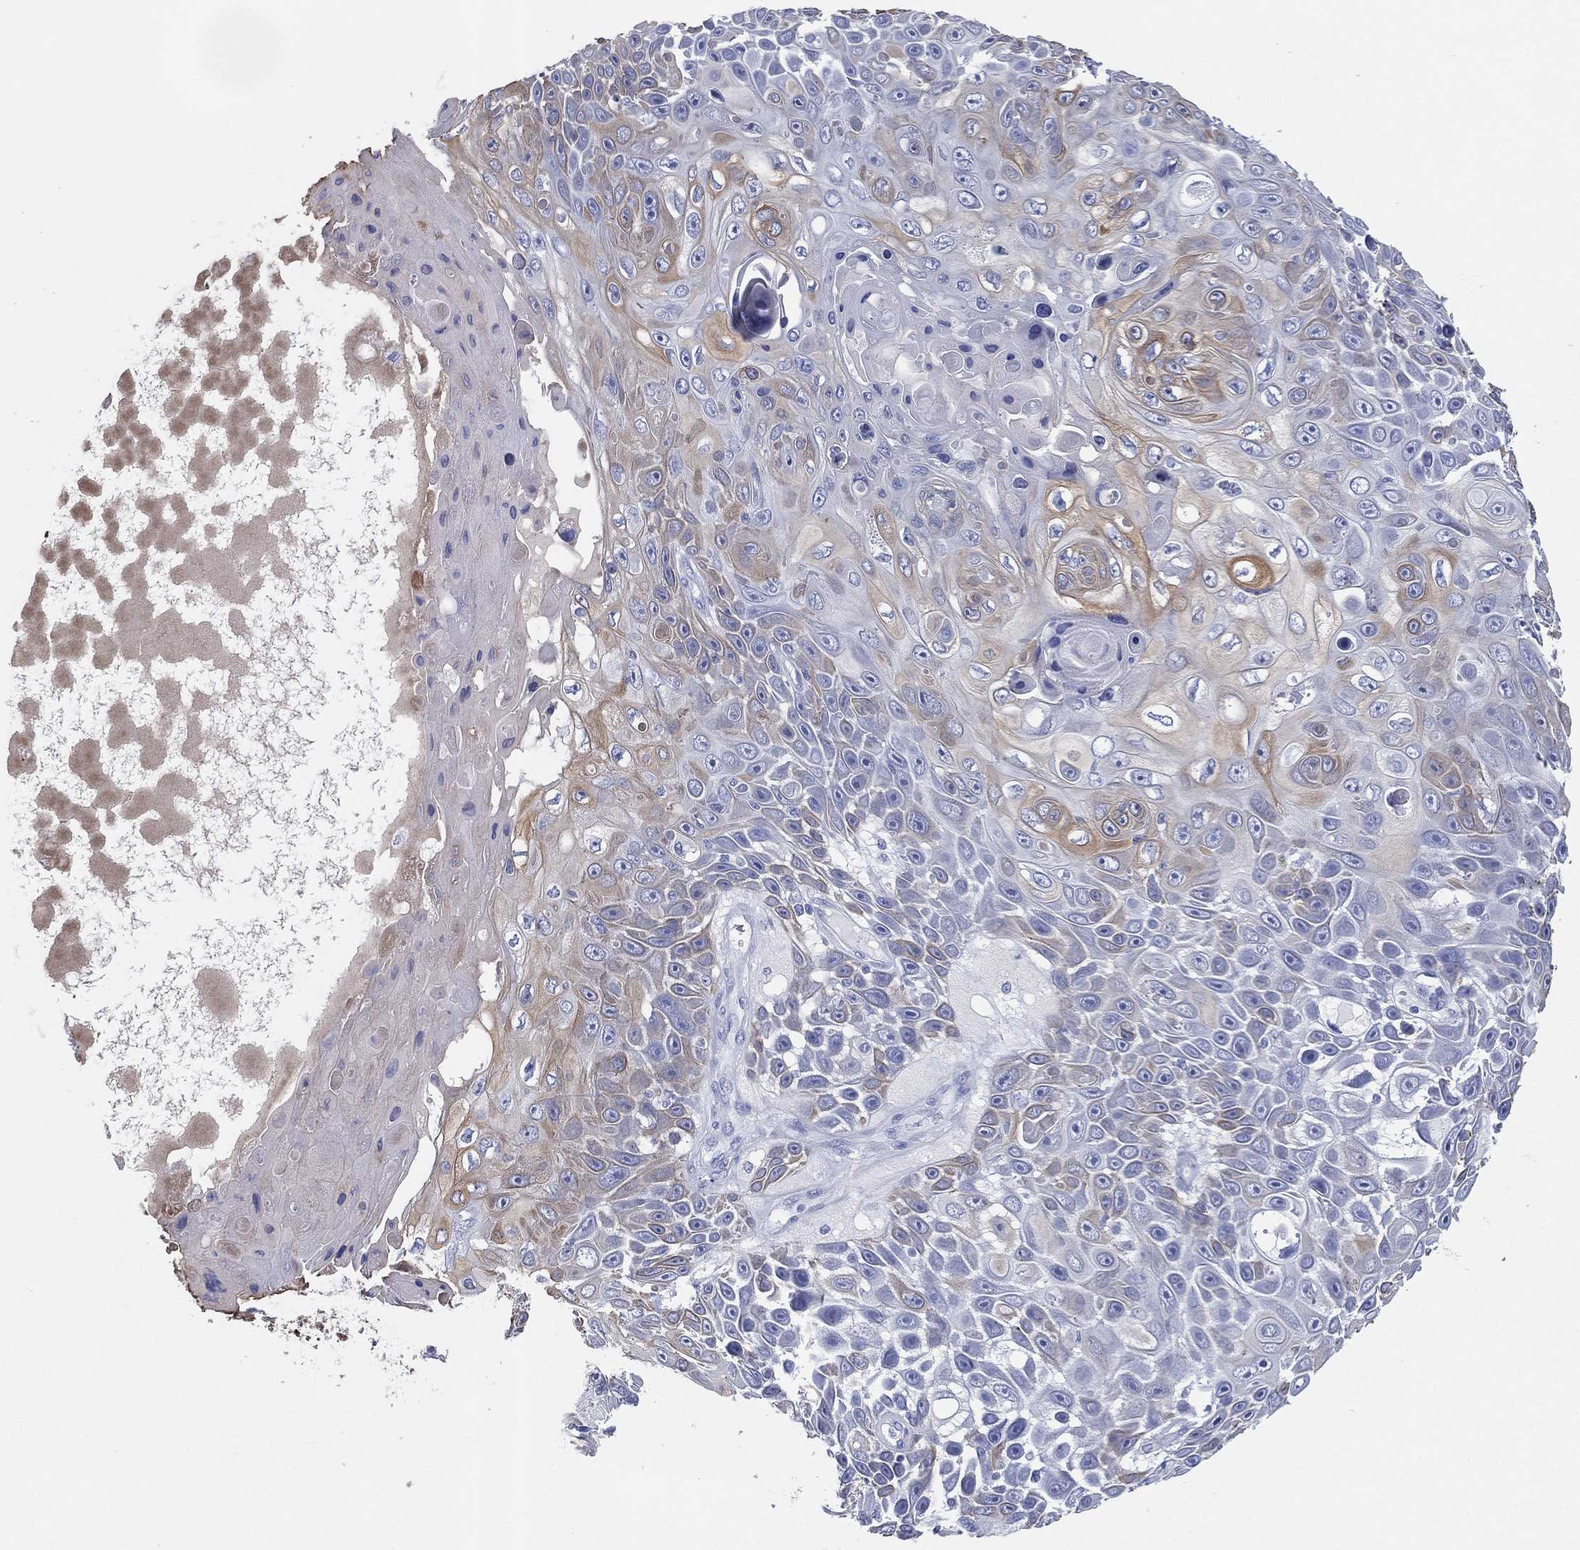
{"staining": {"intensity": "moderate", "quantity": "25%-75%", "location": "cytoplasmic/membranous"}, "tissue": "skin cancer", "cell_type": "Tumor cells", "image_type": "cancer", "snomed": [{"axis": "morphology", "description": "Squamous cell carcinoma, NOS"}, {"axis": "topography", "description": "Skin"}], "caption": "Skin cancer (squamous cell carcinoma) was stained to show a protein in brown. There is medium levels of moderate cytoplasmic/membranous positivity in approximately 25%-75% of tumor cells.", "gene": "CD79A", "patient": {"sex": "male", "age": 82}}